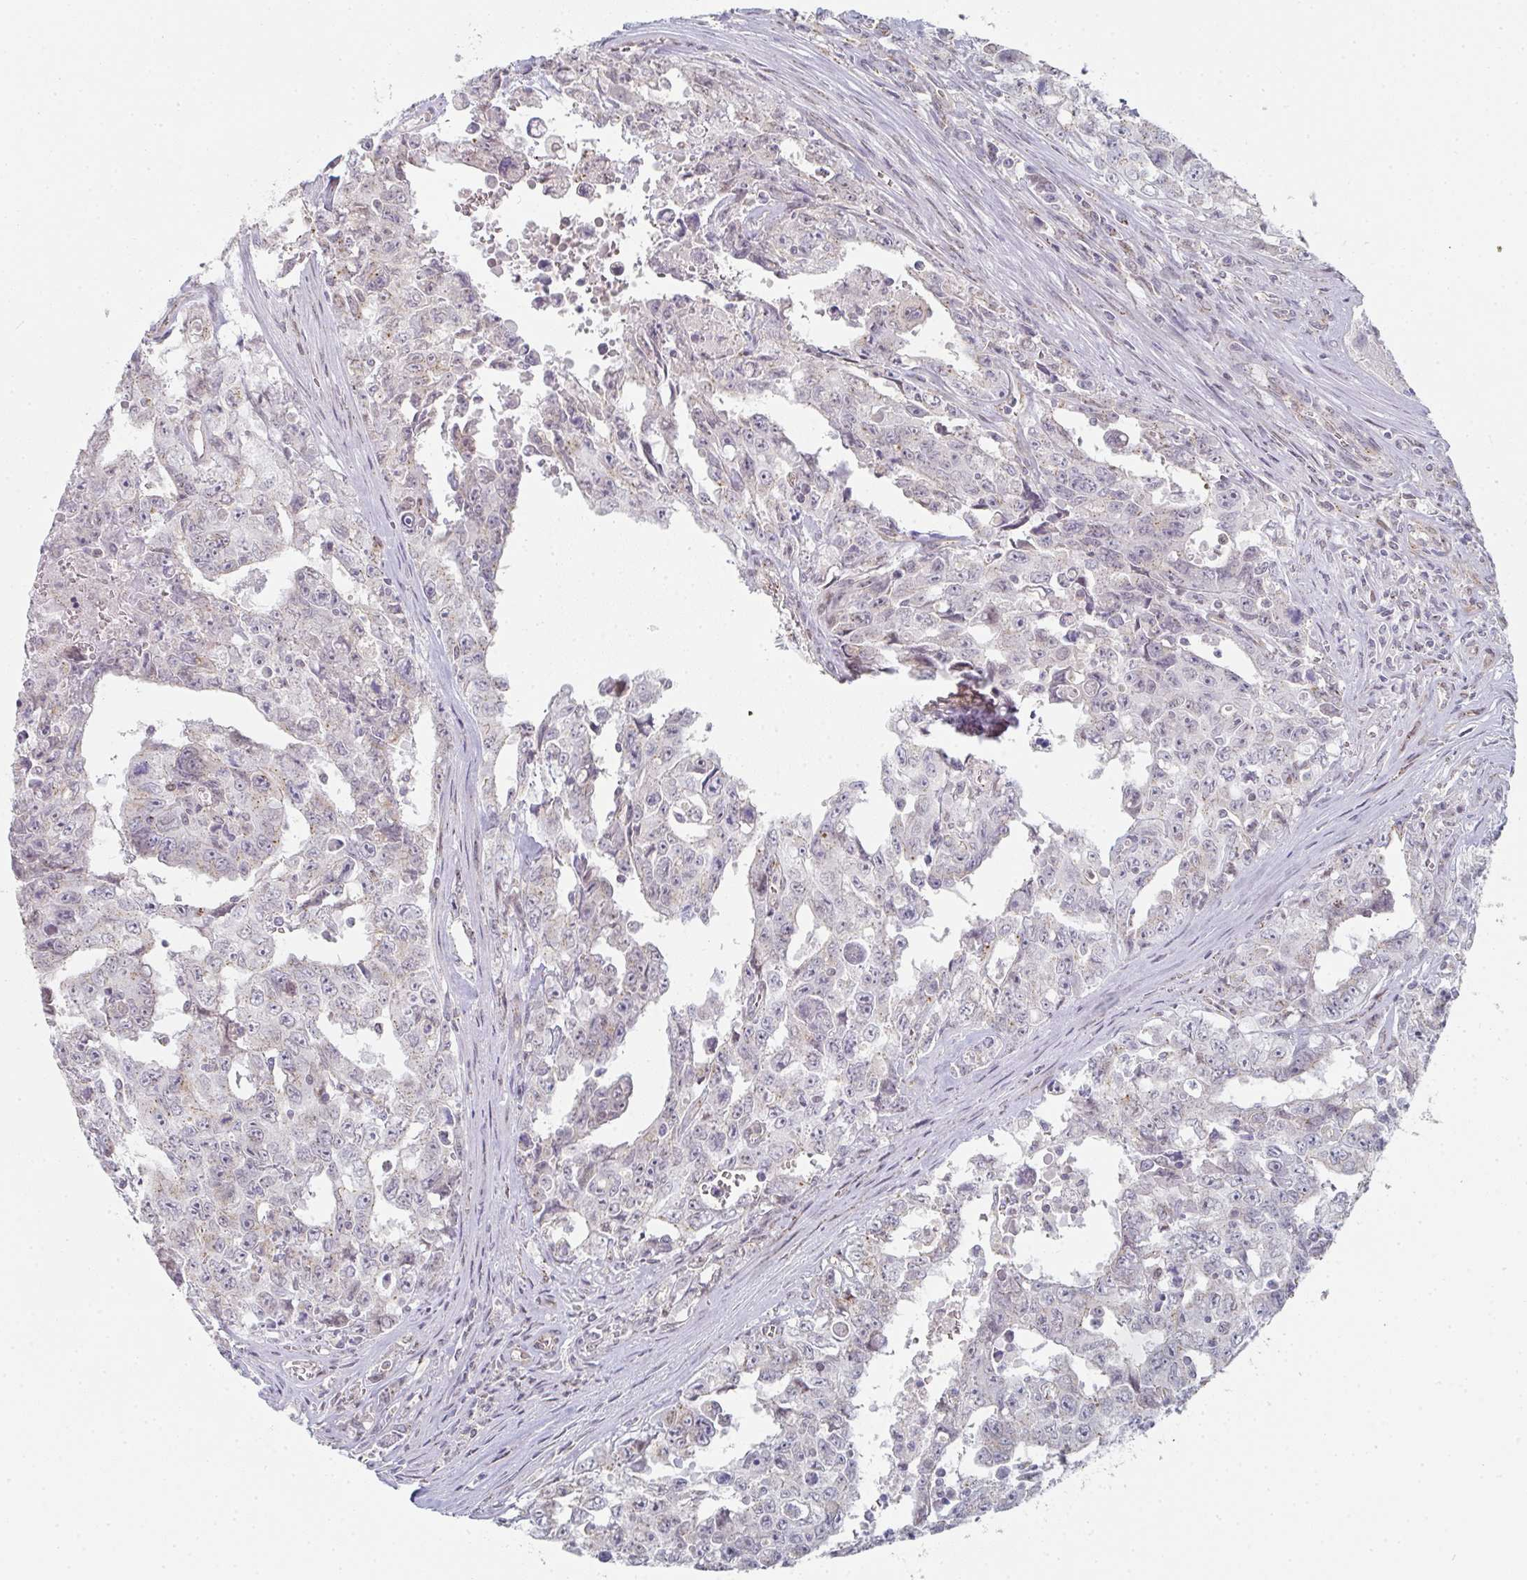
{"staining": {"intensity": "weak", "quantity": "<25%", "location": "cytoplasmic/membranous"}, "tissue": "testis cancer", "cell_type": "Tumor cells", "image_type": "cancer", "snomed": [{"axis": "morphology", "description": "Carcinoma, Embryonal, NOS"}, {"axis": "topography", "description": "Testis"}], "caption": "Immunohistochemical staining of embryonal carcinoma (testis) displays no significant positivity in tumor cells.", "gene": "ZNF526", "patient": {"sex": "male", "age": 24}}